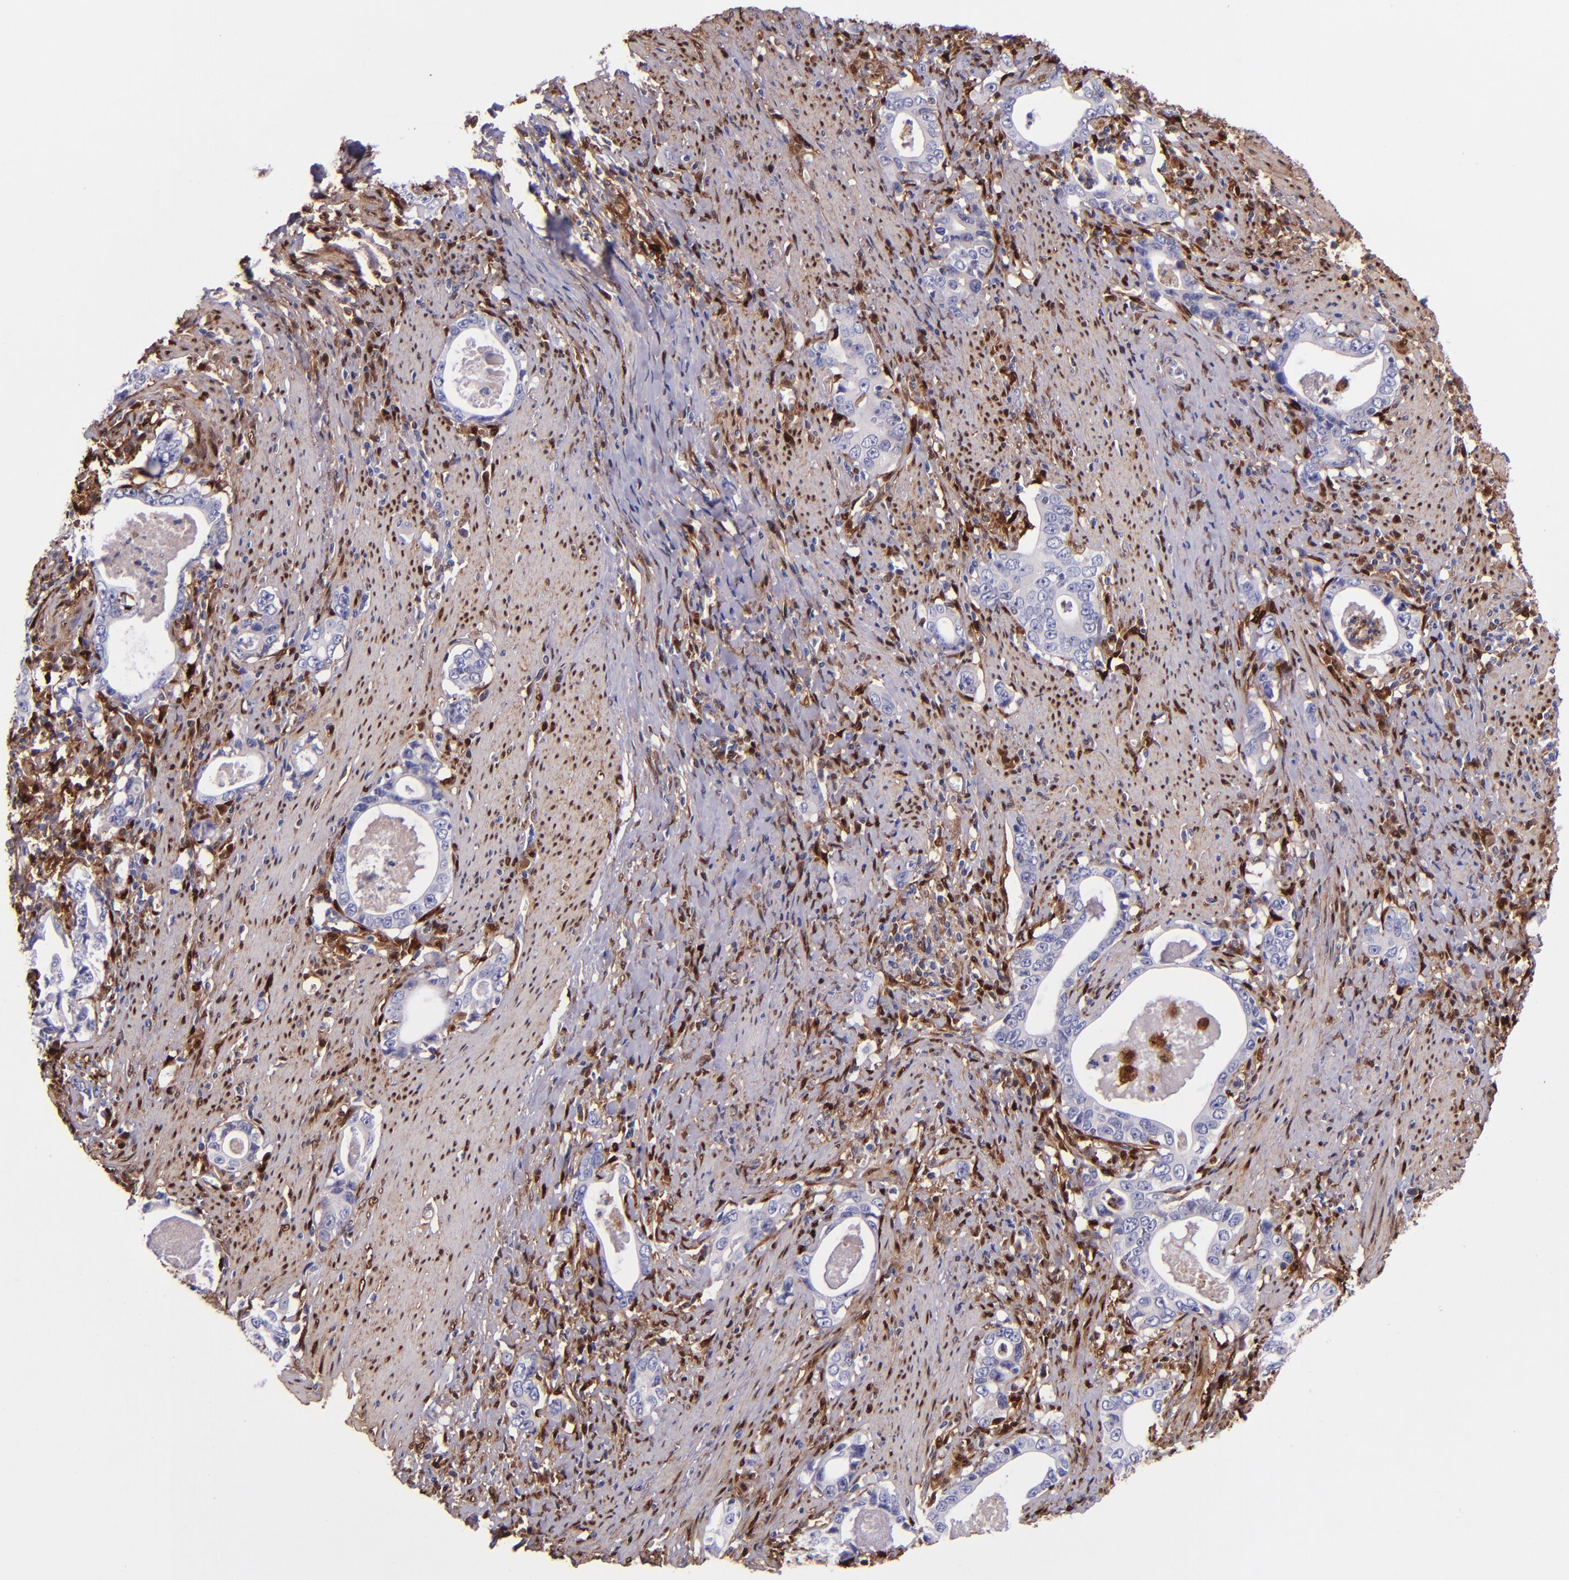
{"staining": {"intensity": "negative", "quantity": "none", "location": "none"}, "tissue": "stomach cancer", "cell_type": "Tumor cells", "image_type": "cancer", "snomed": [{"axis": "morphology", "description": "Adenocarcinoma, NOS"}, {"axis": "topography", "description": "Stomach, lower"}], "caption": "Immunohistochemistry micrograph of human stomach cancer stained for a protein (brown), which exhibits no positivity in tumor cells.", "gene": "LGALS1", "patient": {"sex": "female", "age": 72}}